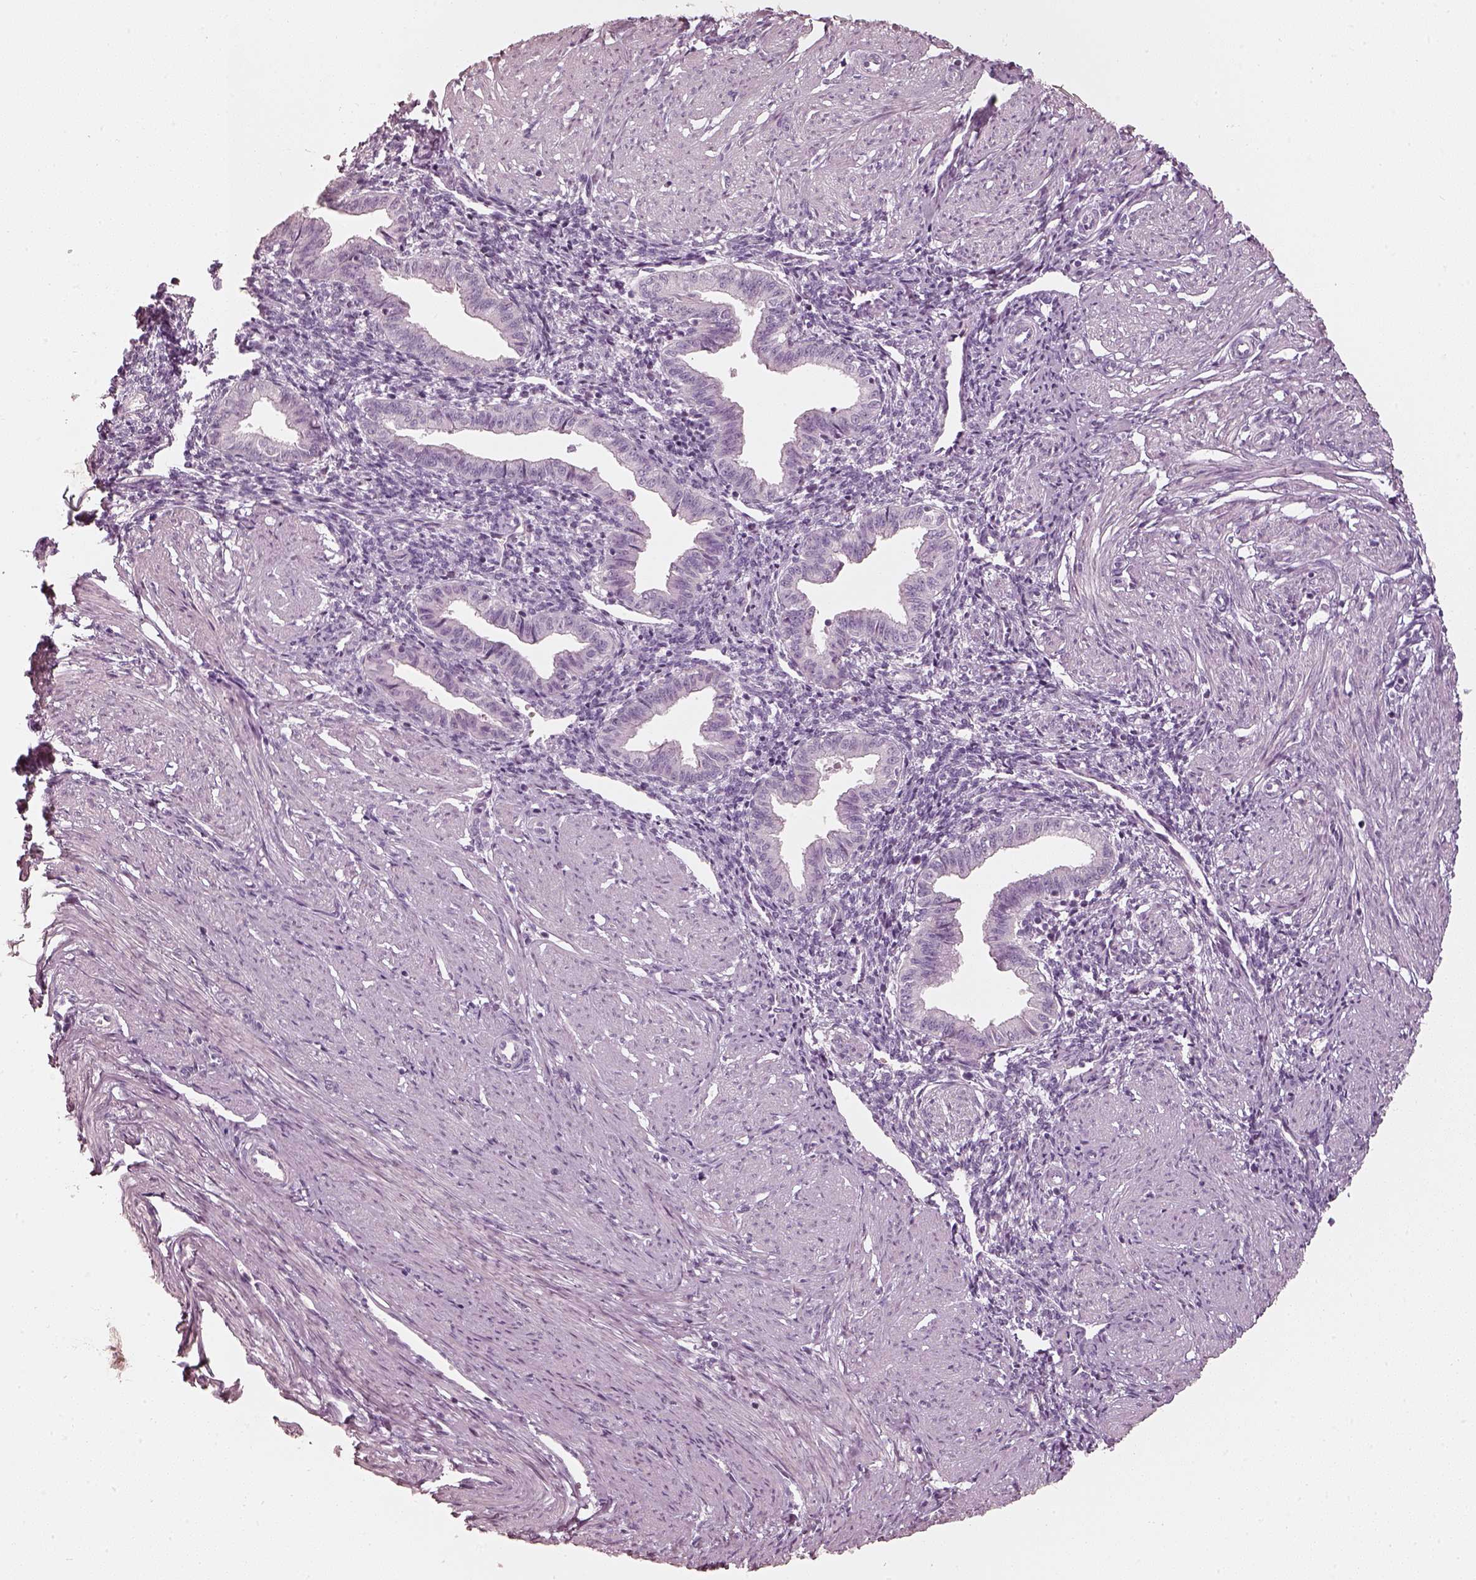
{"staining": {"intensity": "negative", "quantity": "none", "location": "none"}, "tissue": "endometrium", "cell_type": "Cells in endometrial stroma", "image_type": "normal", "snomed": [{"axis": "morphology", "description": "Normal tissue, NOS"}, {"axis": "topography", "description": "Endometrium"}], "caption": "A high-resolution histopathology image shows immunohistochemistry (IHC) staining of benign endometrium, which displays no significant staining in cells in endometrial stroma.", "gene": "R3HDML", "patient": {"sex": "female", "age": 37}}